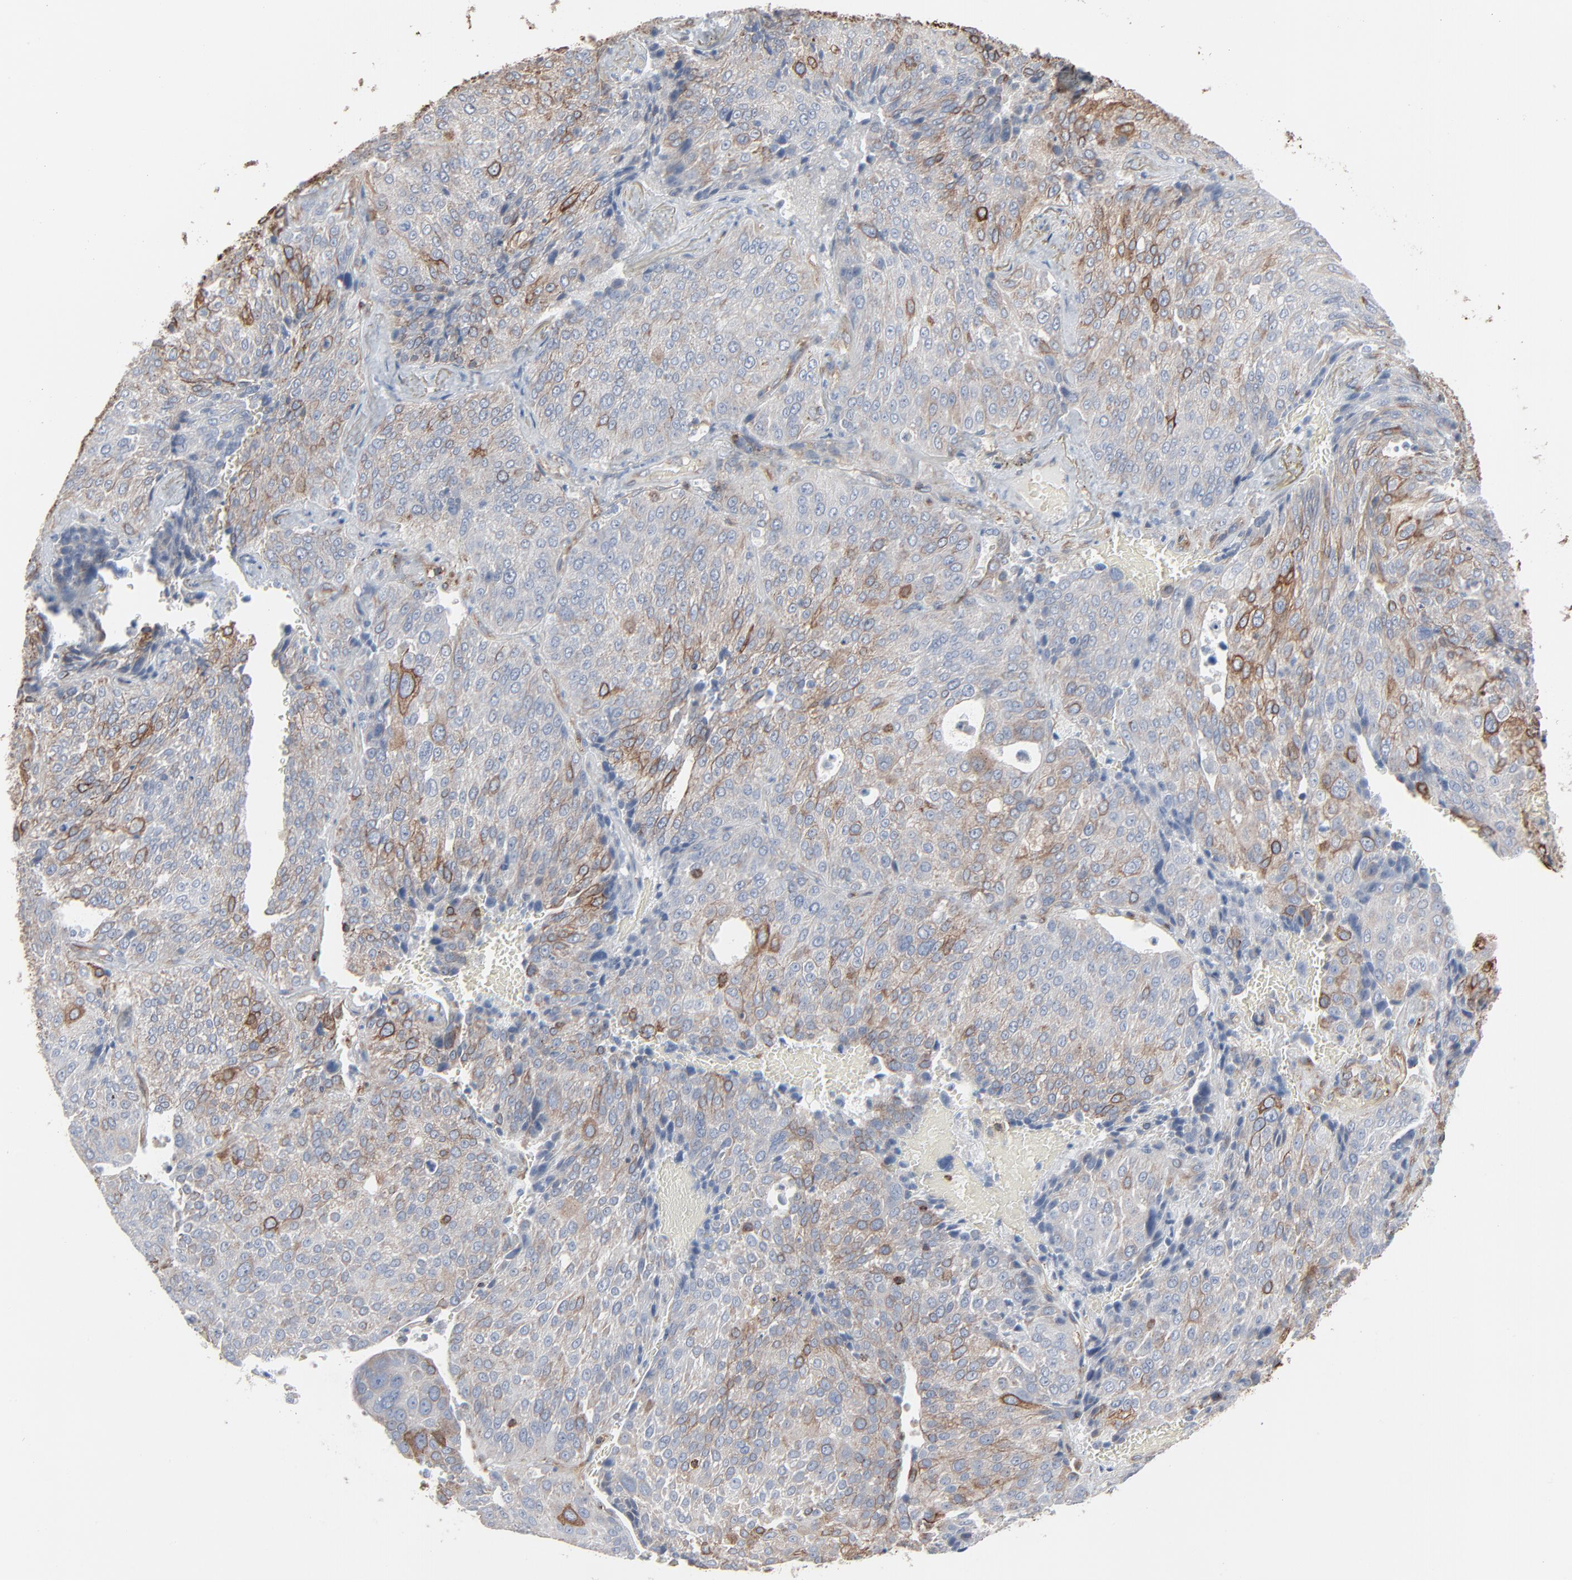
{"staining": {"intensity": "moderate", "quantity": ">75%", "location": "cytoplasmic/membranous"}, "tissue": "lung cancer", "cell_type": "Tumor cells", "image_type": "cancer", "snomed": [{"axis": "morphology", "description": "Squamous cell carcinoma, NOS"}, {"axis": "topography", "description": "Lung"}], "caption": "This is a photomicrograph of immunohistochemistry (IHC) staining of squamous cell carcinoma (lung), which shows moderate expression in the cytoplasmic/membranous of tumor cells.", "gene": "OPTN", "patient": {"sex": "male", "age": 54}}